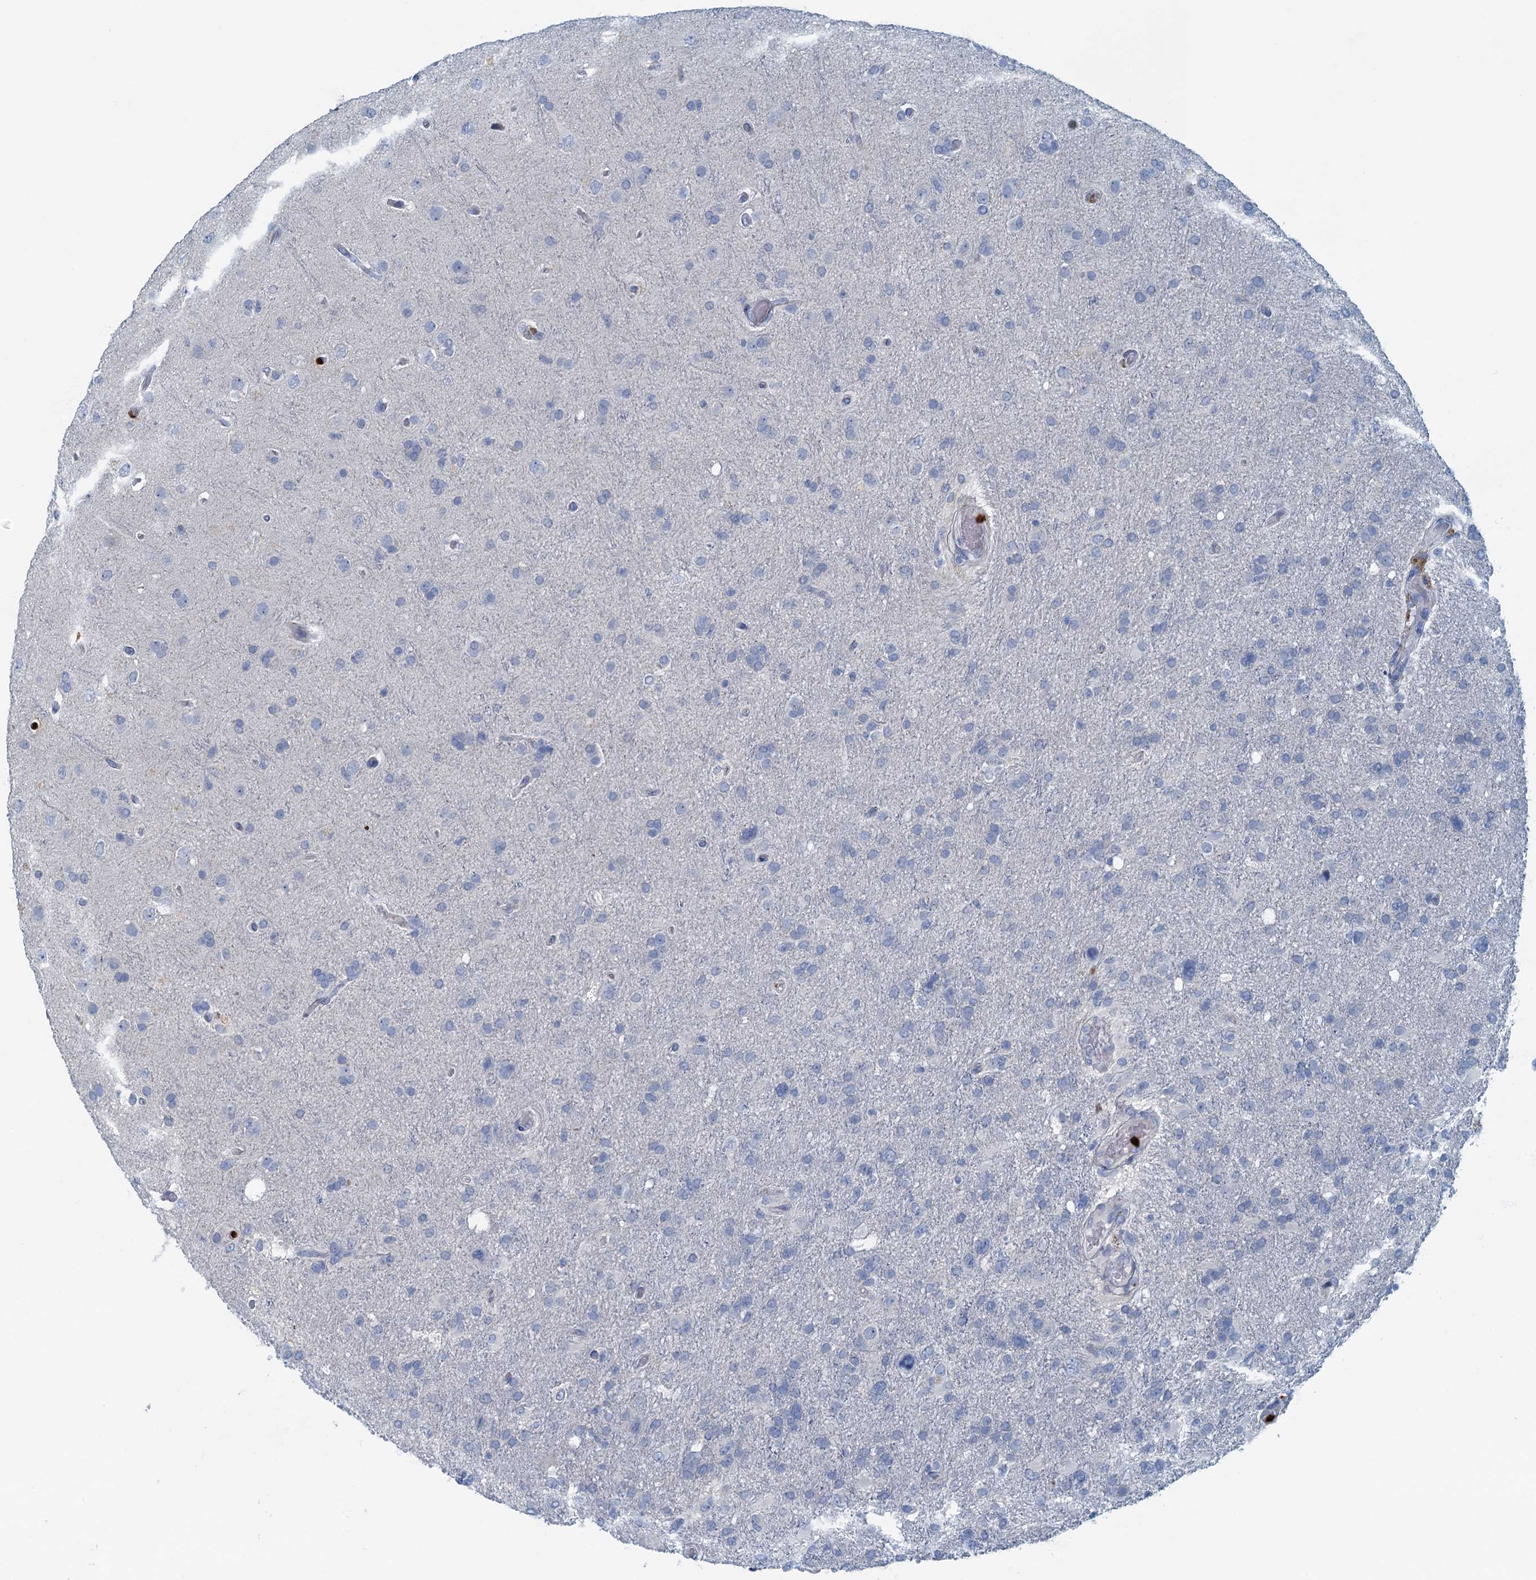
{"staining": {"intensity": "negative", "quantity": "none", "location": "none"}, "tissue": "glioma", "cell_type": "Tumor cells", "image_type": "cancer", "snomed": [{"axis": "morphology", "description": "Glioma, malignant, High grade"}, {"axis": "topography", "description": "Brain"}], "caption": "Tumor cells are negative for brown protein staining in malignant glioma (high-grade). The staining is performed using DAB (3,3'-diaminobenzidine) brown chromogen with nuclei counter-stained in using hematoxylin.", "gene": "ANKDD1A", "patient": {"sex": "male", "age": 61}}